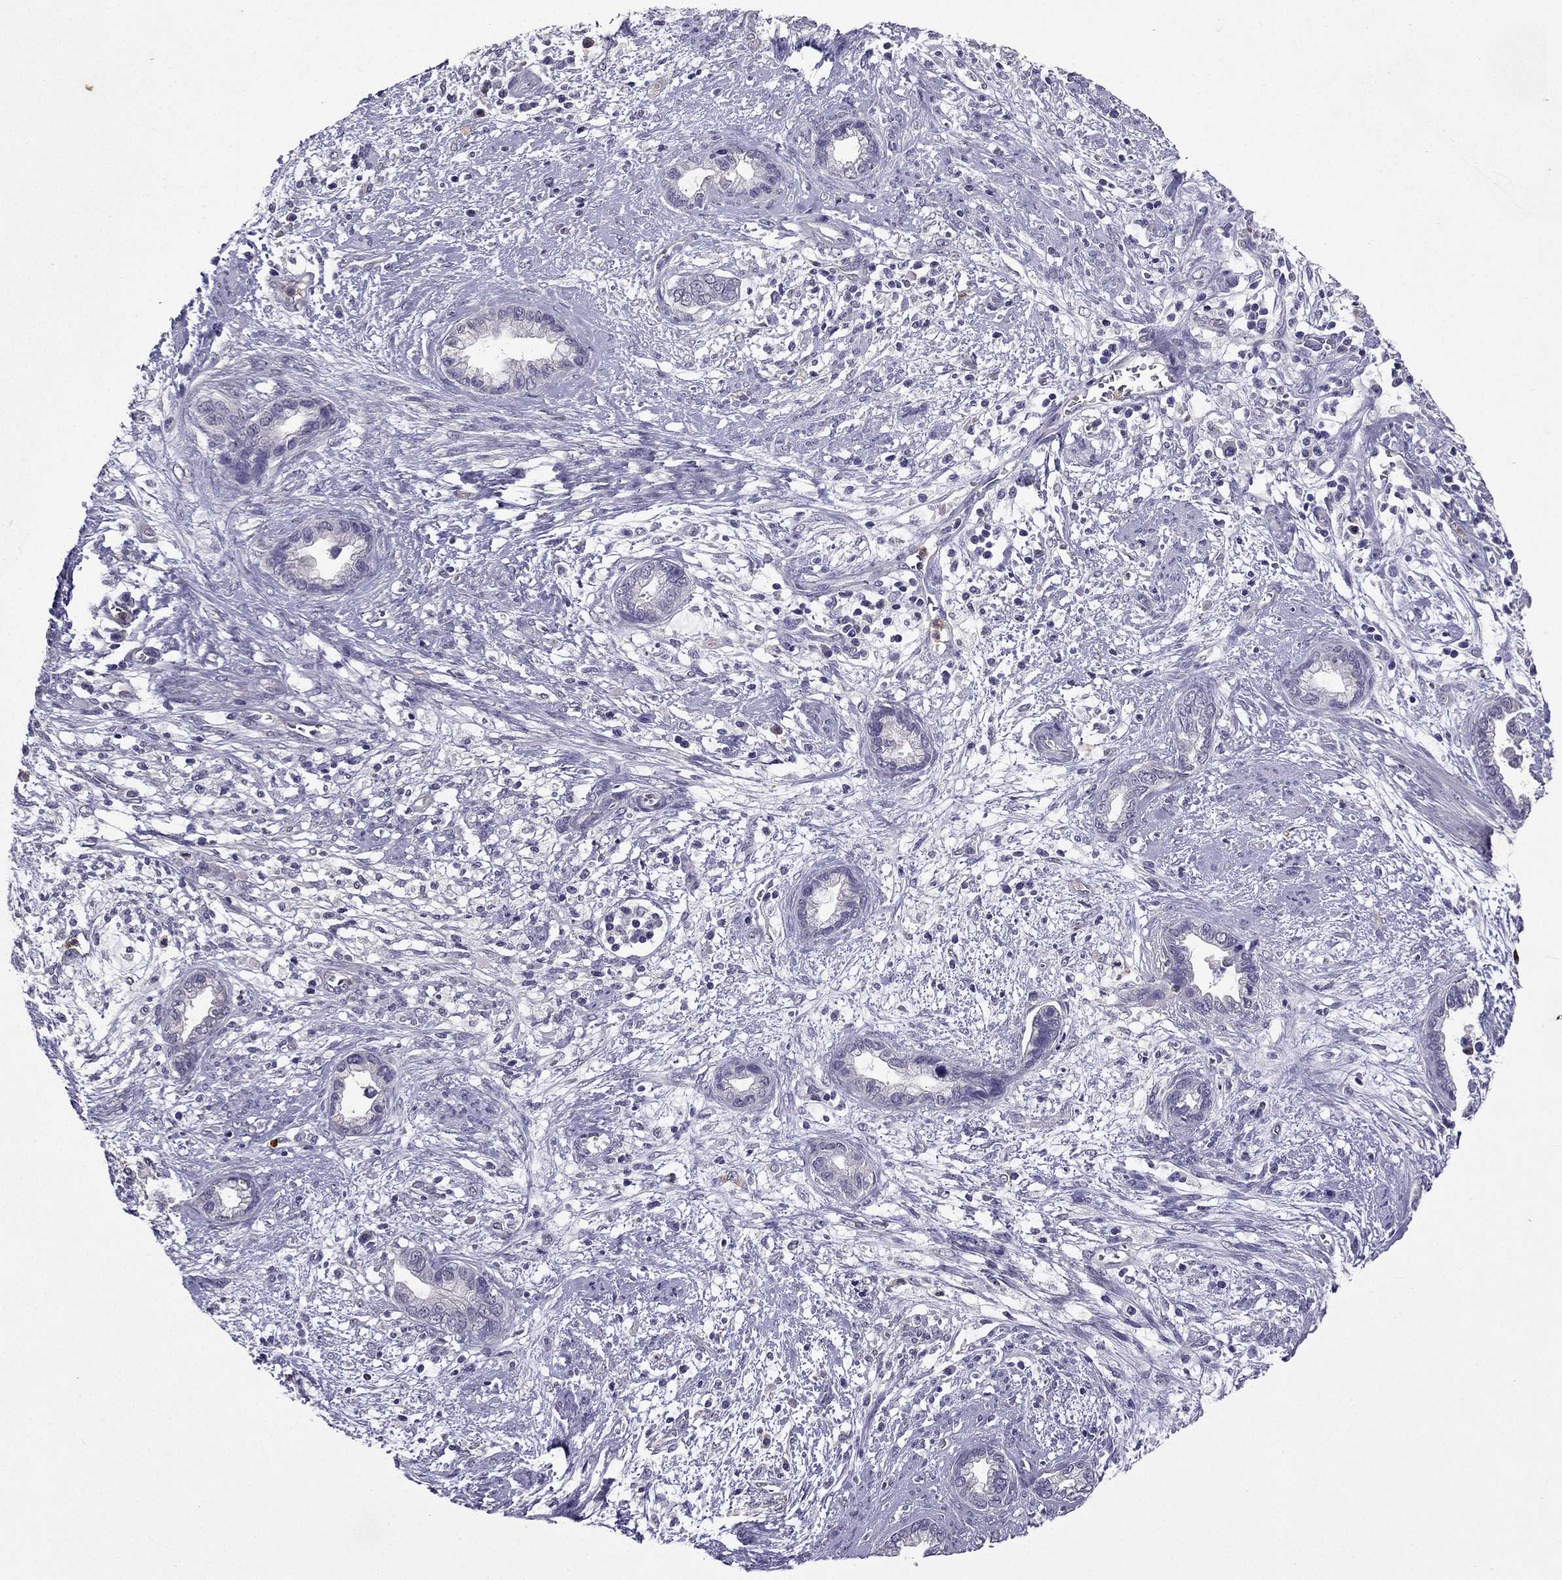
{"staining": {"intensity": "negative", "quantity": "none", "location": "none"}, "tissue": "cervical cancer", "cell_type": "Tumor cells", "image_type": "cancer", "snomed": [{"axis": "morphology", "description": "Adenocarcinoma, NOS"}, {"axis": "topography", "description": "Cervix"}], "caption": "High power microscopy image of an immunohistochemistry (IHC) histopathology image of adenocarcinoma (cervical), revealing no significant staining in tumor cells.", "gene": "RFLNB", "patient": {"sex": "female", "age": 62}}